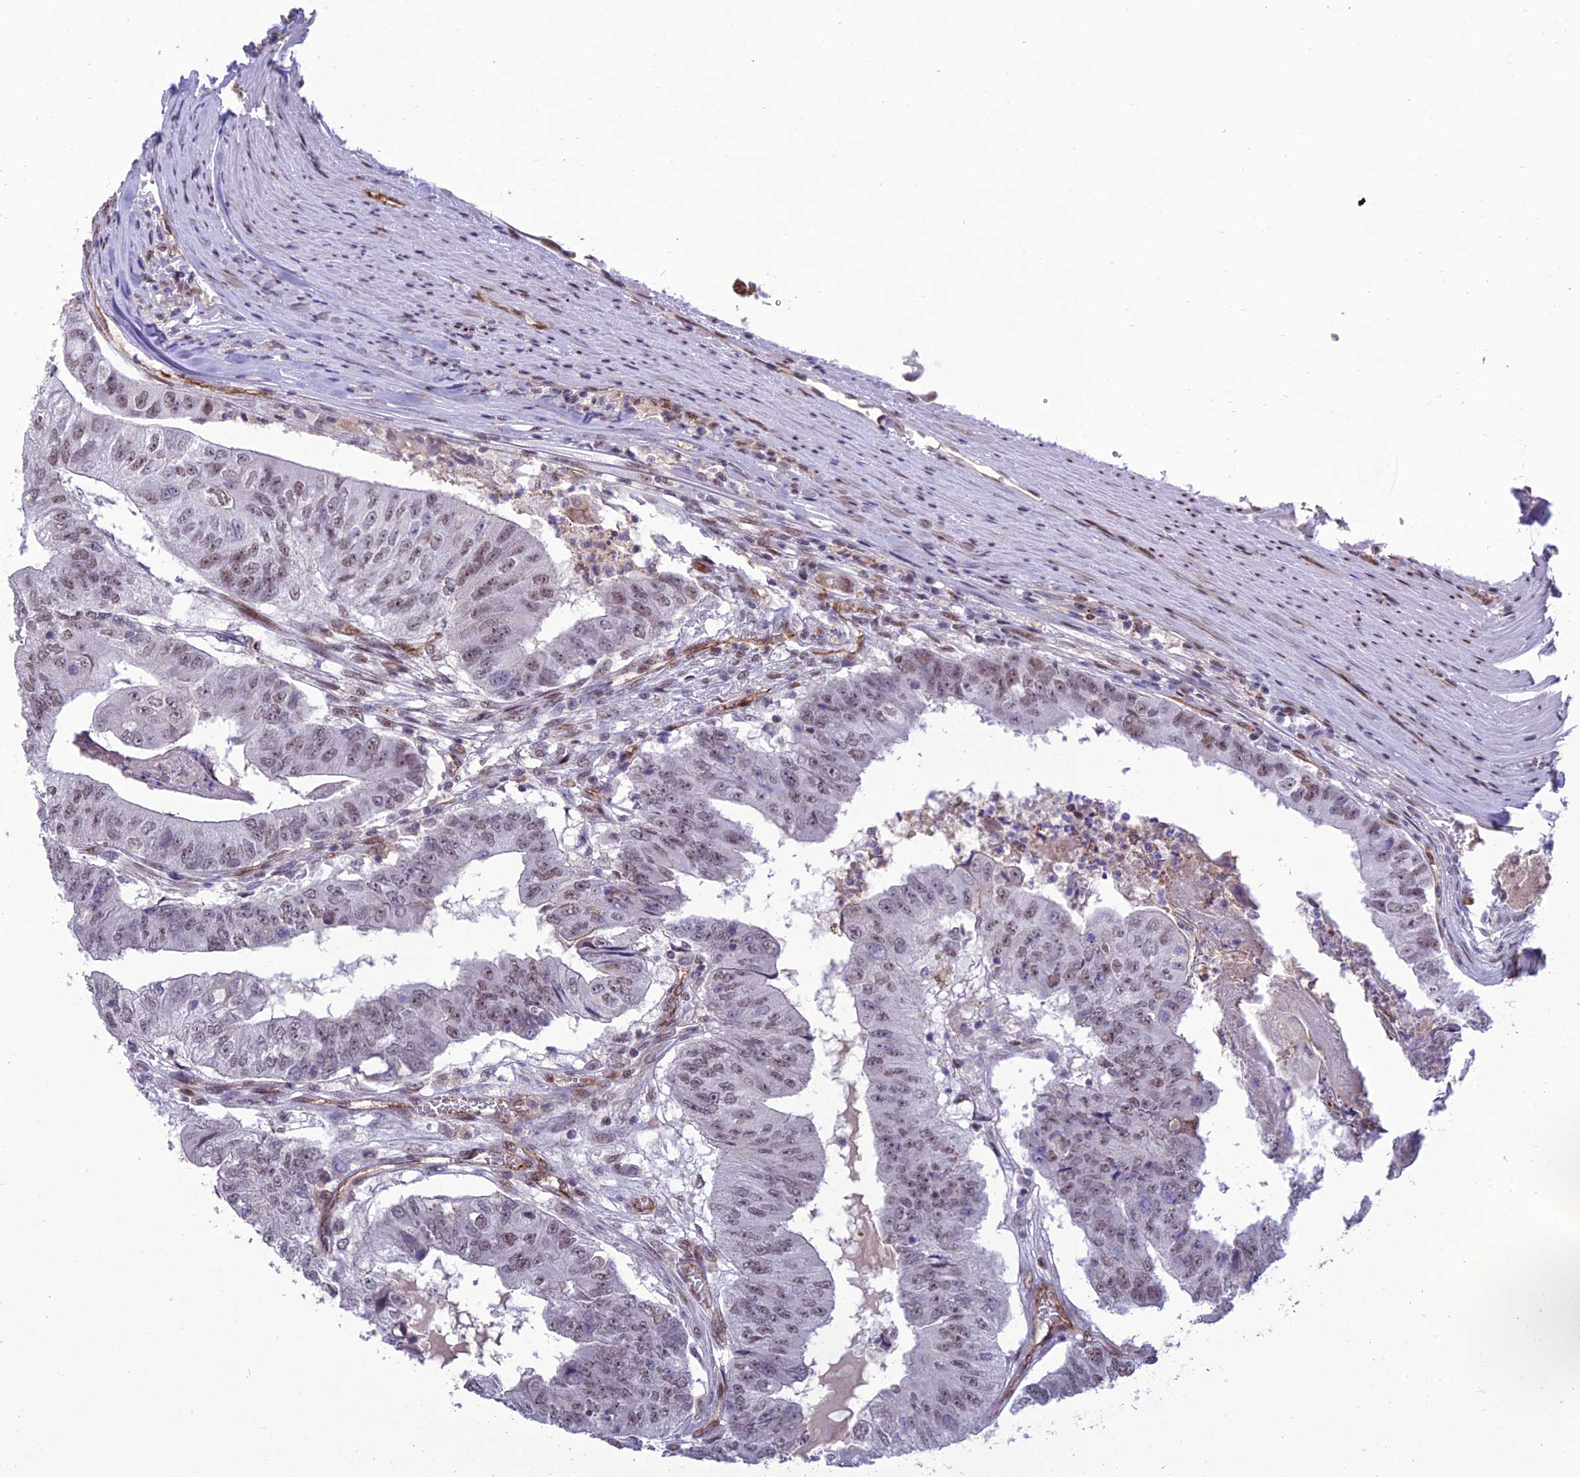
{"staining": {"intensity": "moderate", "quantity": "25%-75%", "location": "nuclear"}, "tissue": "colorectal cancer", "cell_type": "Tumor cells", "image_type": "cancer", "snomed": [{"axis": "morphology", "description": "Adenocarcinoma, NOS"}, {"axis": "topography", "description": "Colon"}], "caption": "Protein expression analysis of colorectal cancer exhibits moderate nuclear staining in about 25%-75% of tumor cells.", "gene": "RANBP3", "patient": {"sex": "female", "age": 67}}